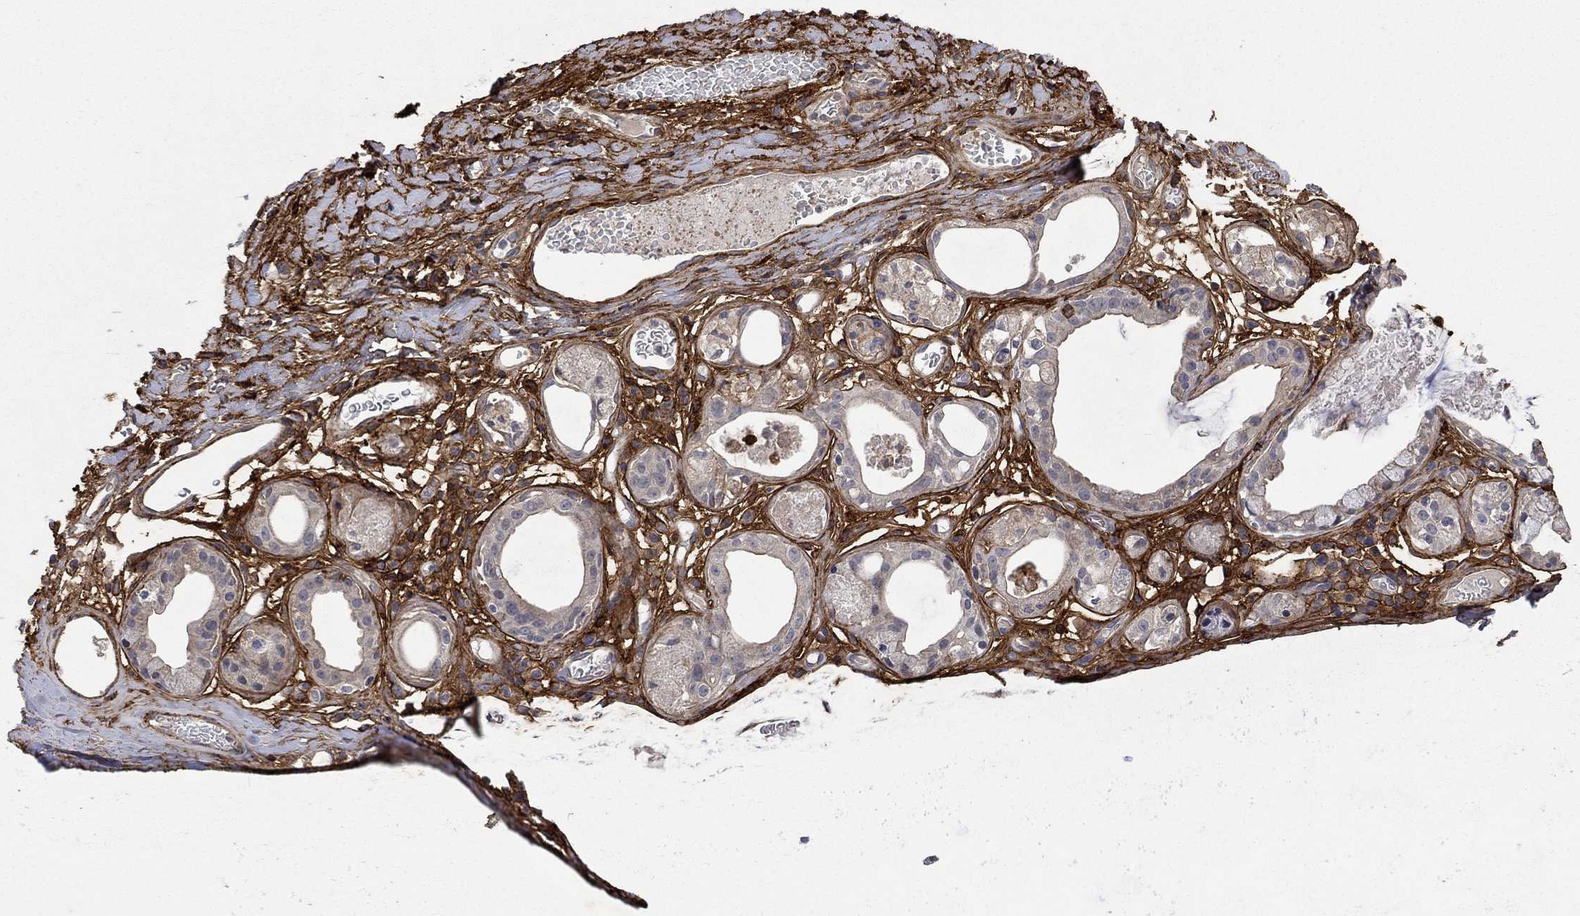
{"staining": {"intensity": "negative", "quantity": "none", "location": "none"}, "tissue": "soft tissue", "cell_type": "Fibroblasts", "image_type": "normal", "snomed": [{"axis": "morphology", "description": "Normal tissue, NOS"}, {"axis": "topography", "description": "Cartilage tissue"}], "caption": "High magnification brightfield microscopy of benign soft tissue stained with DAB (3,3'-diaminobenzidine) (brown) and counterstained with hematoxylin (blue): fibroblasts show no significant staining.", "gene": "VCAN", "patient": {"sex": "male", "age": 81}}